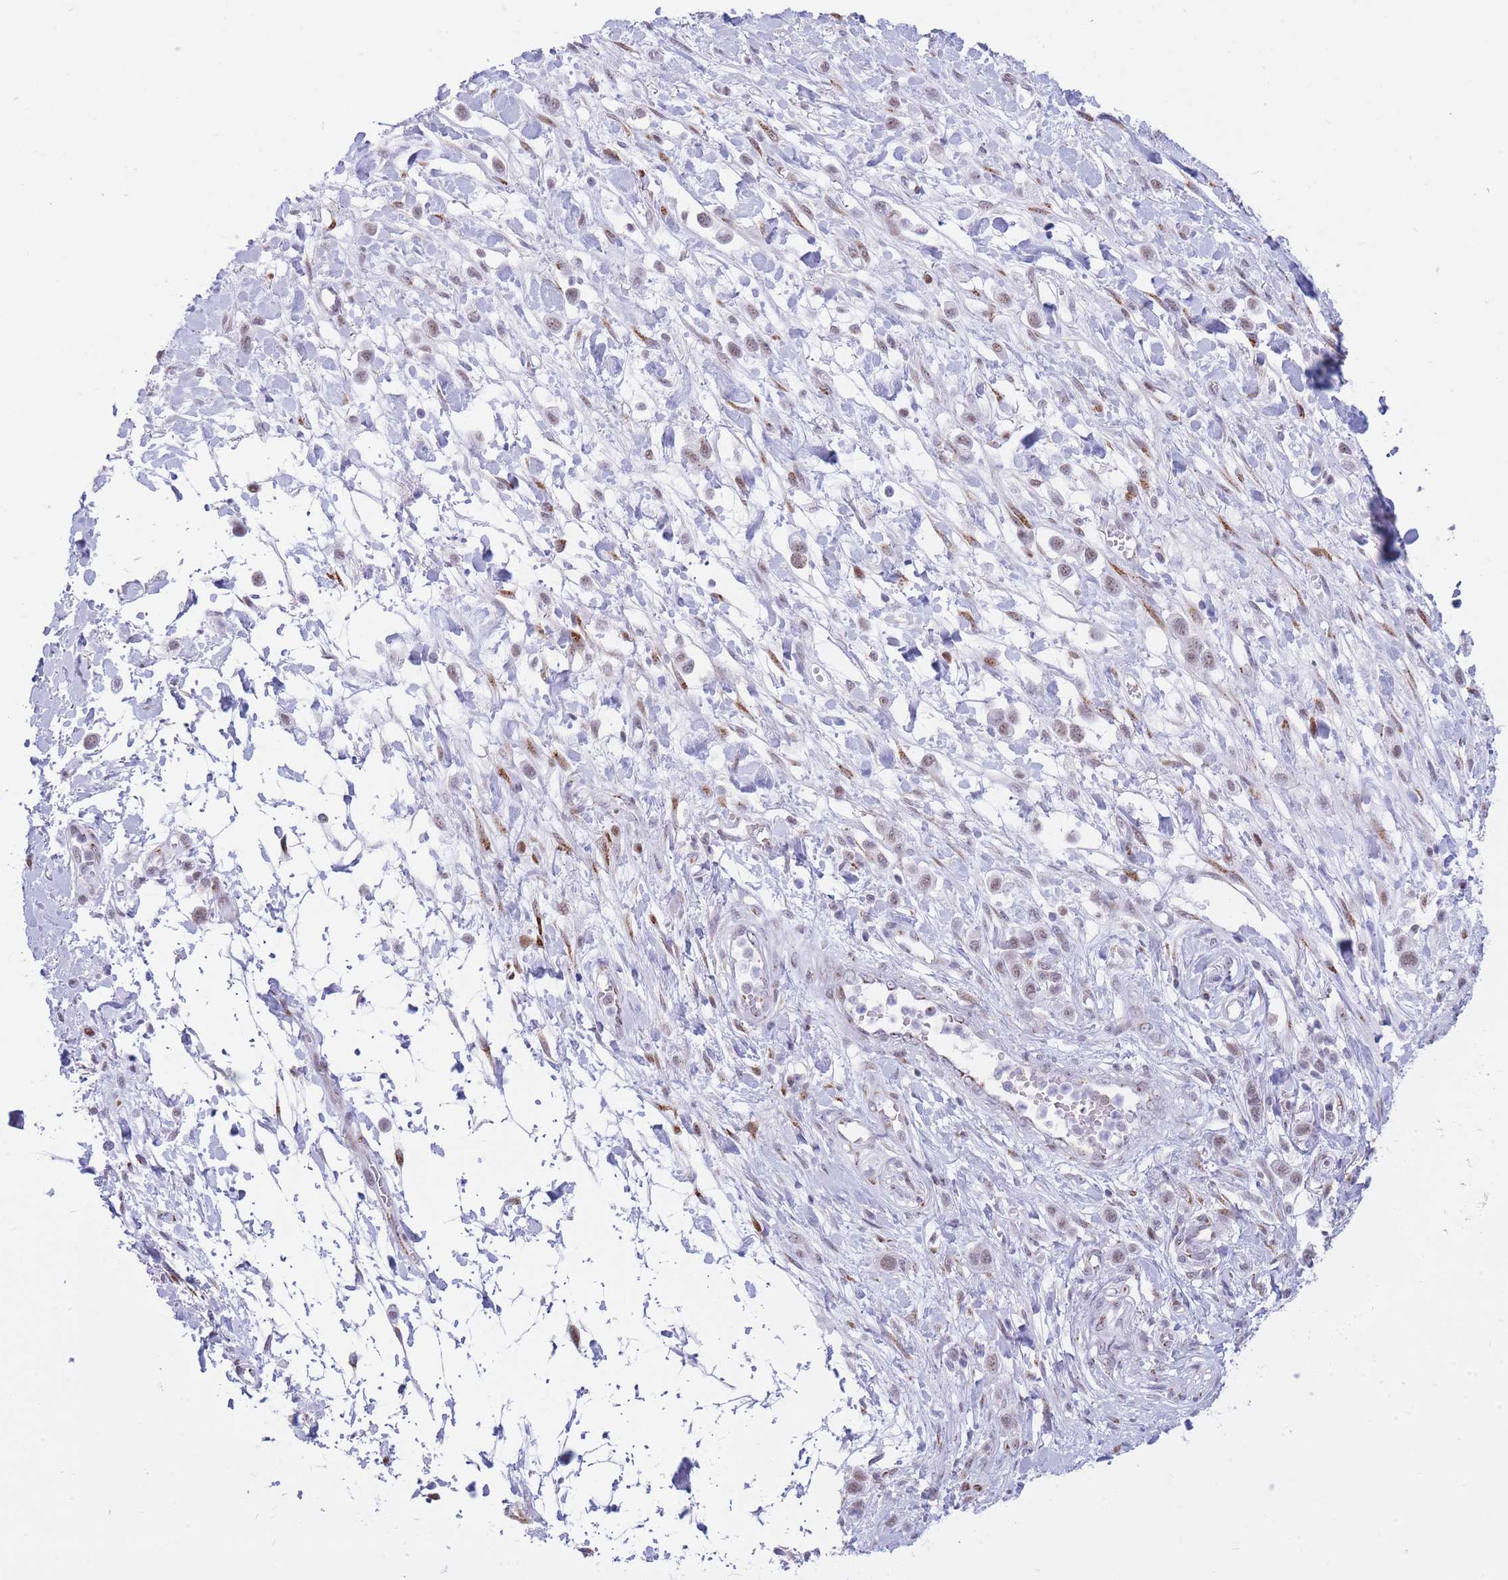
{"staining": {"intensity": "weak", "quantity": ">75%", "location": "nuclear"}, "tissue": "stomach cancer", "cell_type": "Tumor cells", "image_type": "cancer", "snomed": [{"axis": "morphology", "description": "Adenocarcinoma, NOS"}, {"axis": "topography", "description": "Stomach"}], "caption": "High-power microscopy captured an IHC photomicrograph of adenocarcinoma (stomach), revealing weak nuclear expression in approximately >75% of tumor cells.", "gene": "INO80C", "patient": {"sex": "female", "age": 65}}